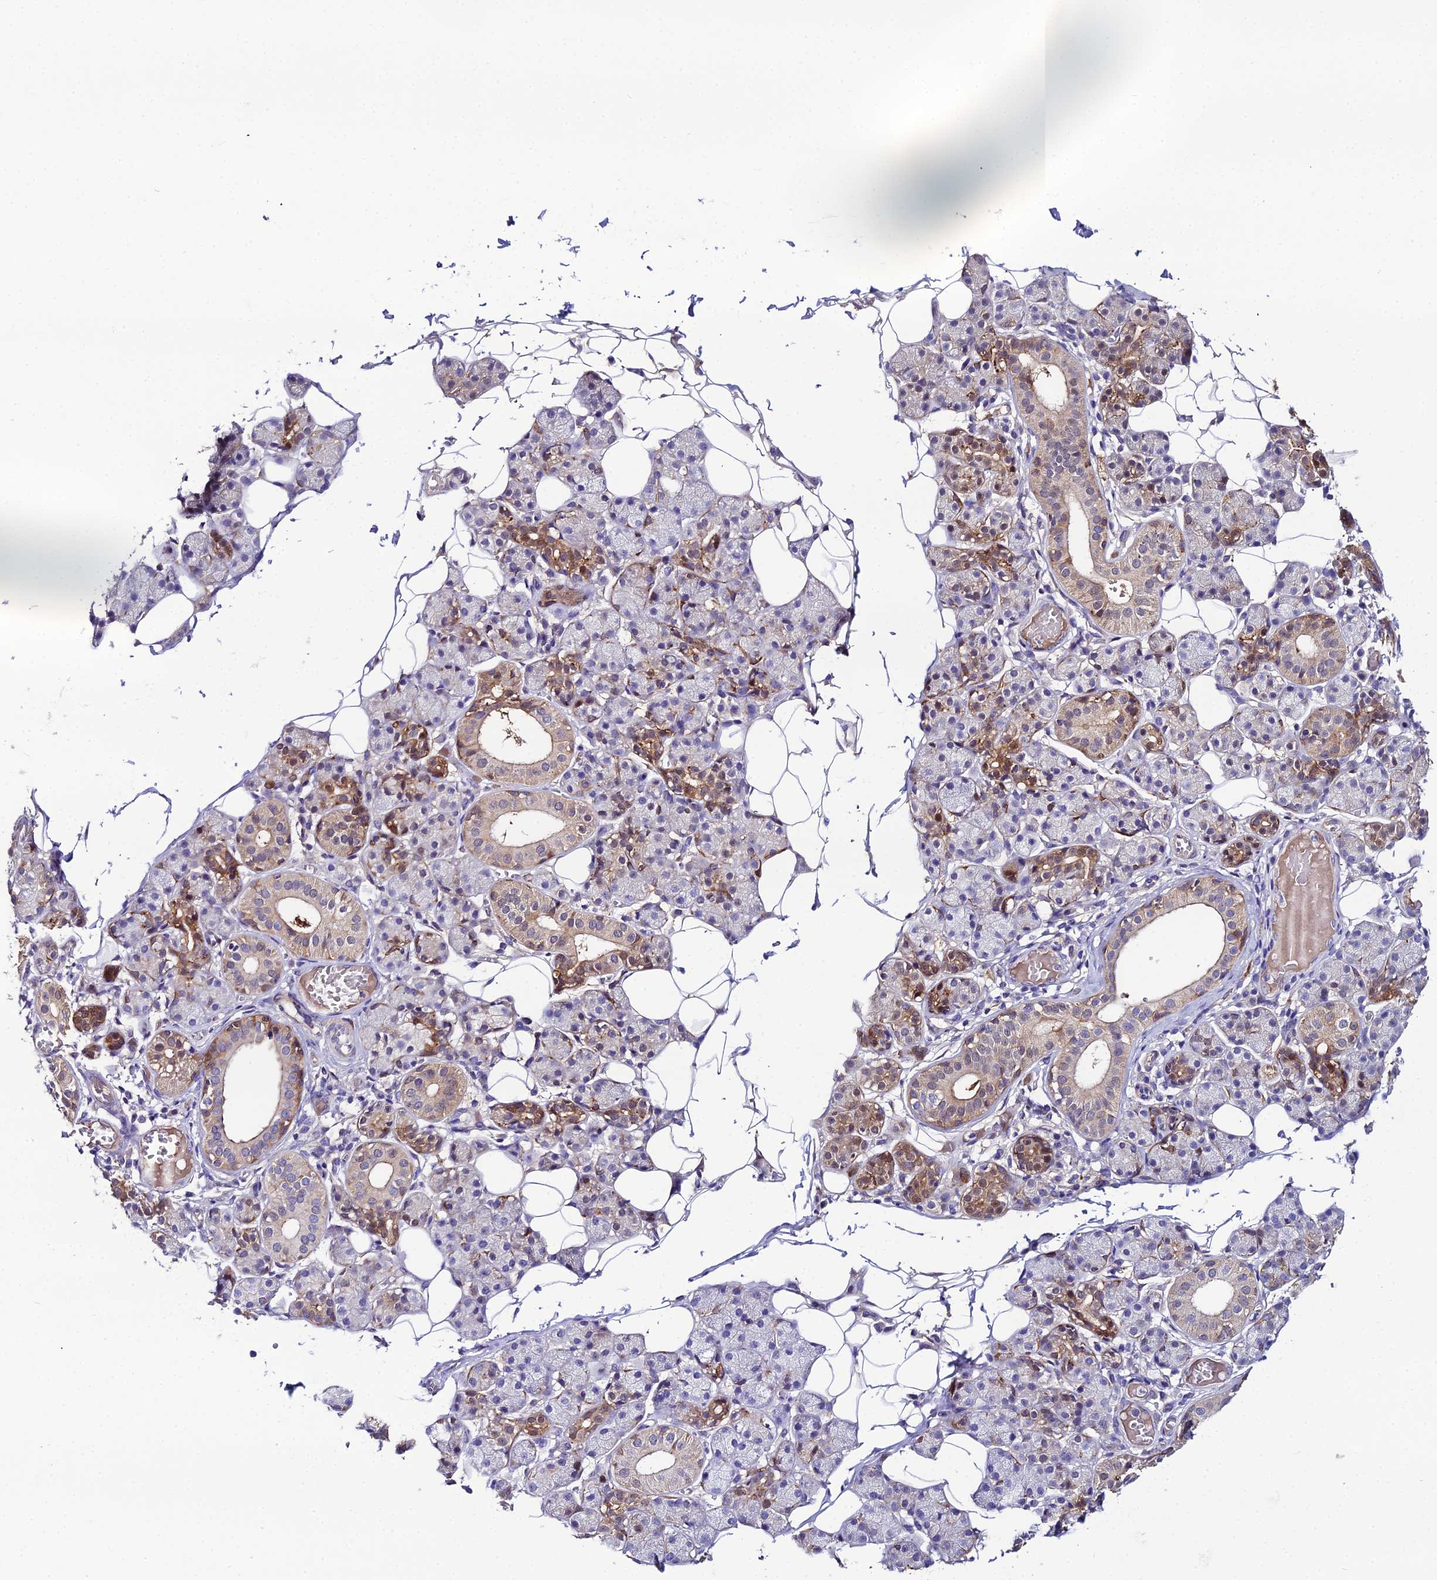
{"staining": {"intensity": "moderate", "quantity": "<25%", "location": "cytoplasmic/membranous,nuclear"}, "tissue": "salivary gland", "cell_type": "Glandular cells", "image_type": "normal", "snomed": [{"axis": "morphology", "description": "Normal tissue, NOS"}, {"axis": "topography", "description": "Salivary gland"}], "caption": "DAB immunohistochemical staining of benign human salivary gland exhibits moderate cytoplasmic/membranous,nuclear protein expression in approximately <25% of glandular cells.", "gene": "MB21D2", "patient": {"sex": "female", "age": 33}}